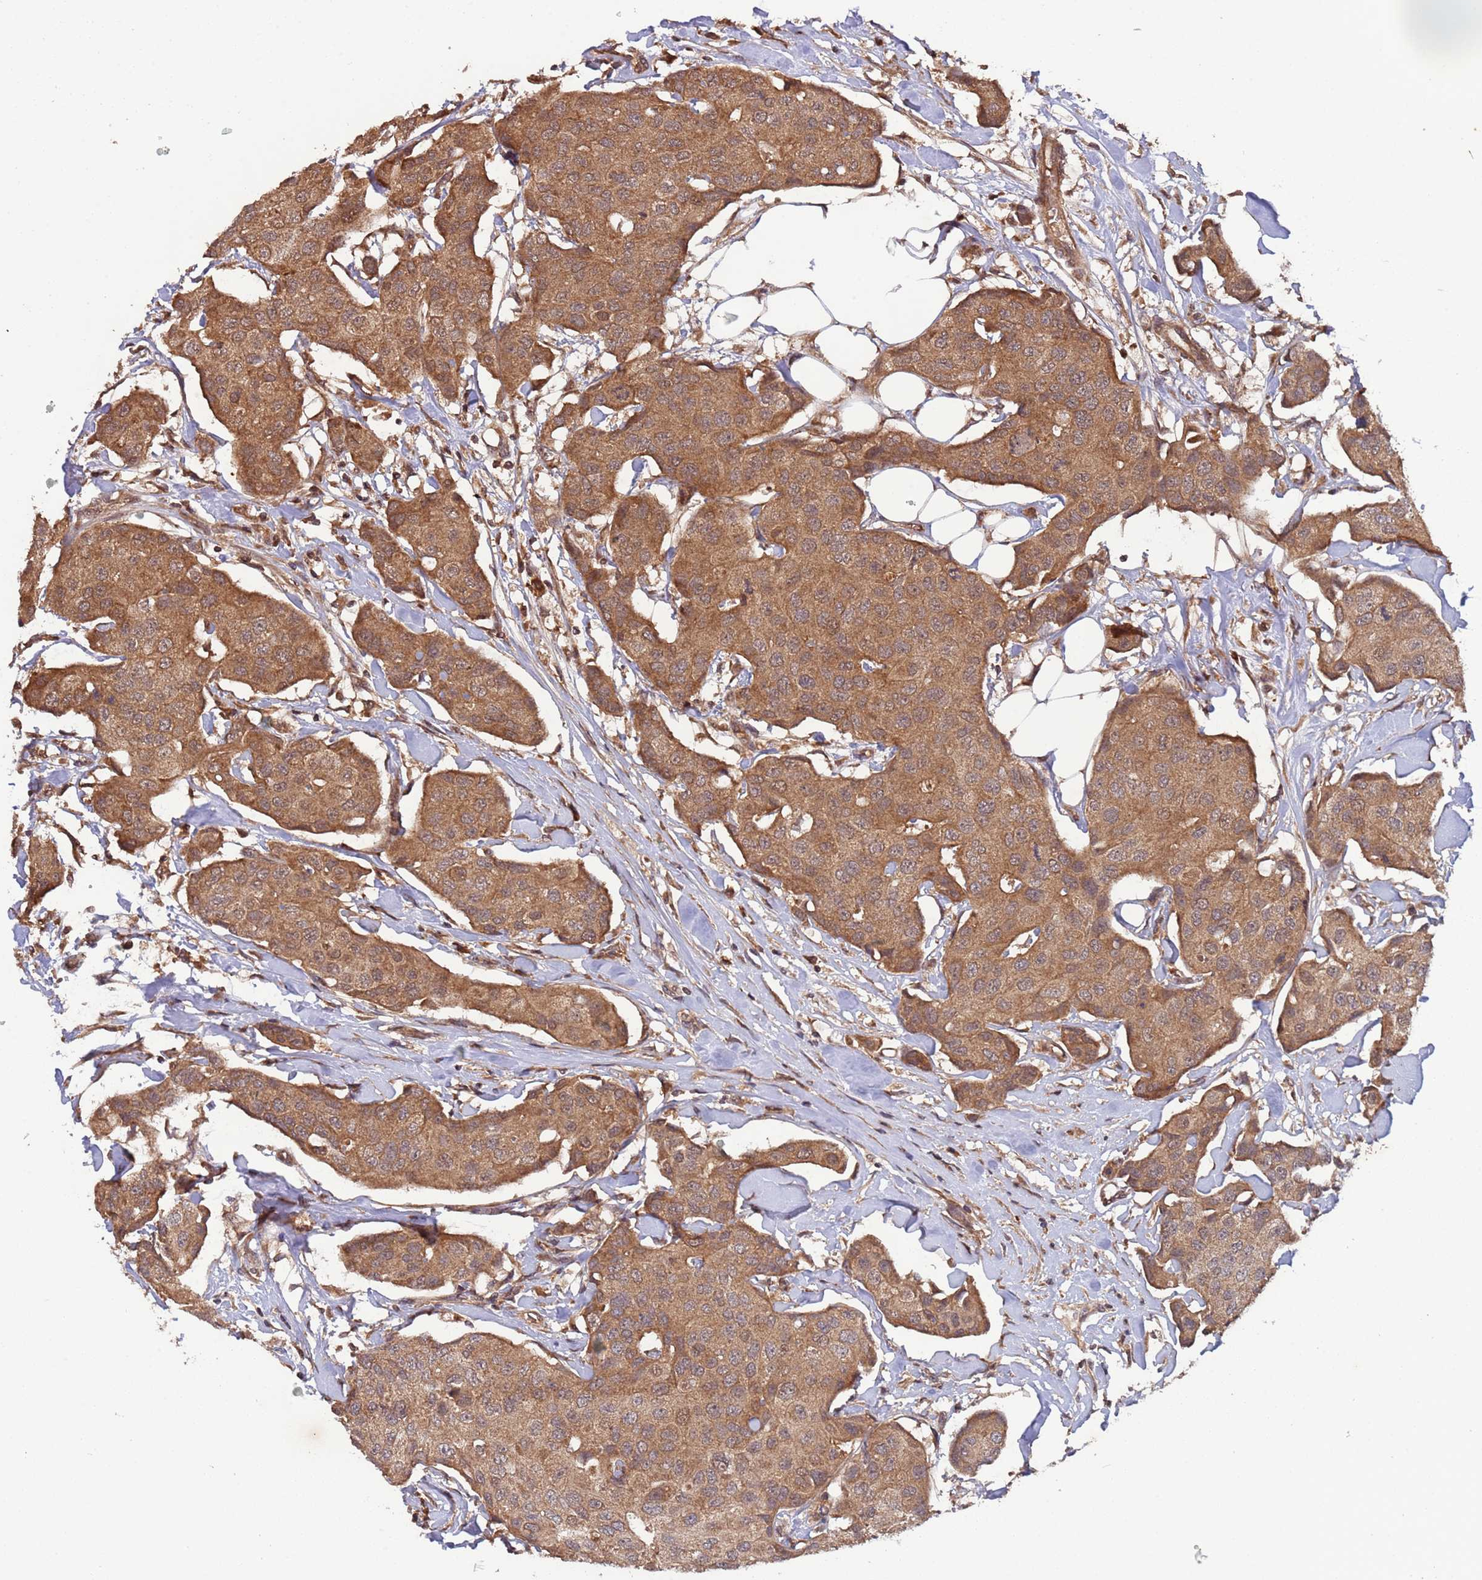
{"staining": {"intensity": "moderate", "quantity": ">75%", "location": "cytoplasmic/membranous,nuclear"}, "tissue": "breast cancer", "cell_type": "Tumor cells", "image_type": "cancer", "snomed": [{"axis": "morphology", "description": "Duct carcinoma"}, {"axis": "topography", "description": "Breast"}, {"axis": "topography", "description": "Lymph node"}], "caption": "Immunohistochemistry (IHC) photomicrograph of invasive ductal carcinoma (breast) stained for a protein (brown), which exhibits medium levels of moderate cytoplasmic/membranous and nuclear positivity in about >75% of tumor cells.", "gene": "ERI1", "patient": {"sex": "female", "age": 80}}